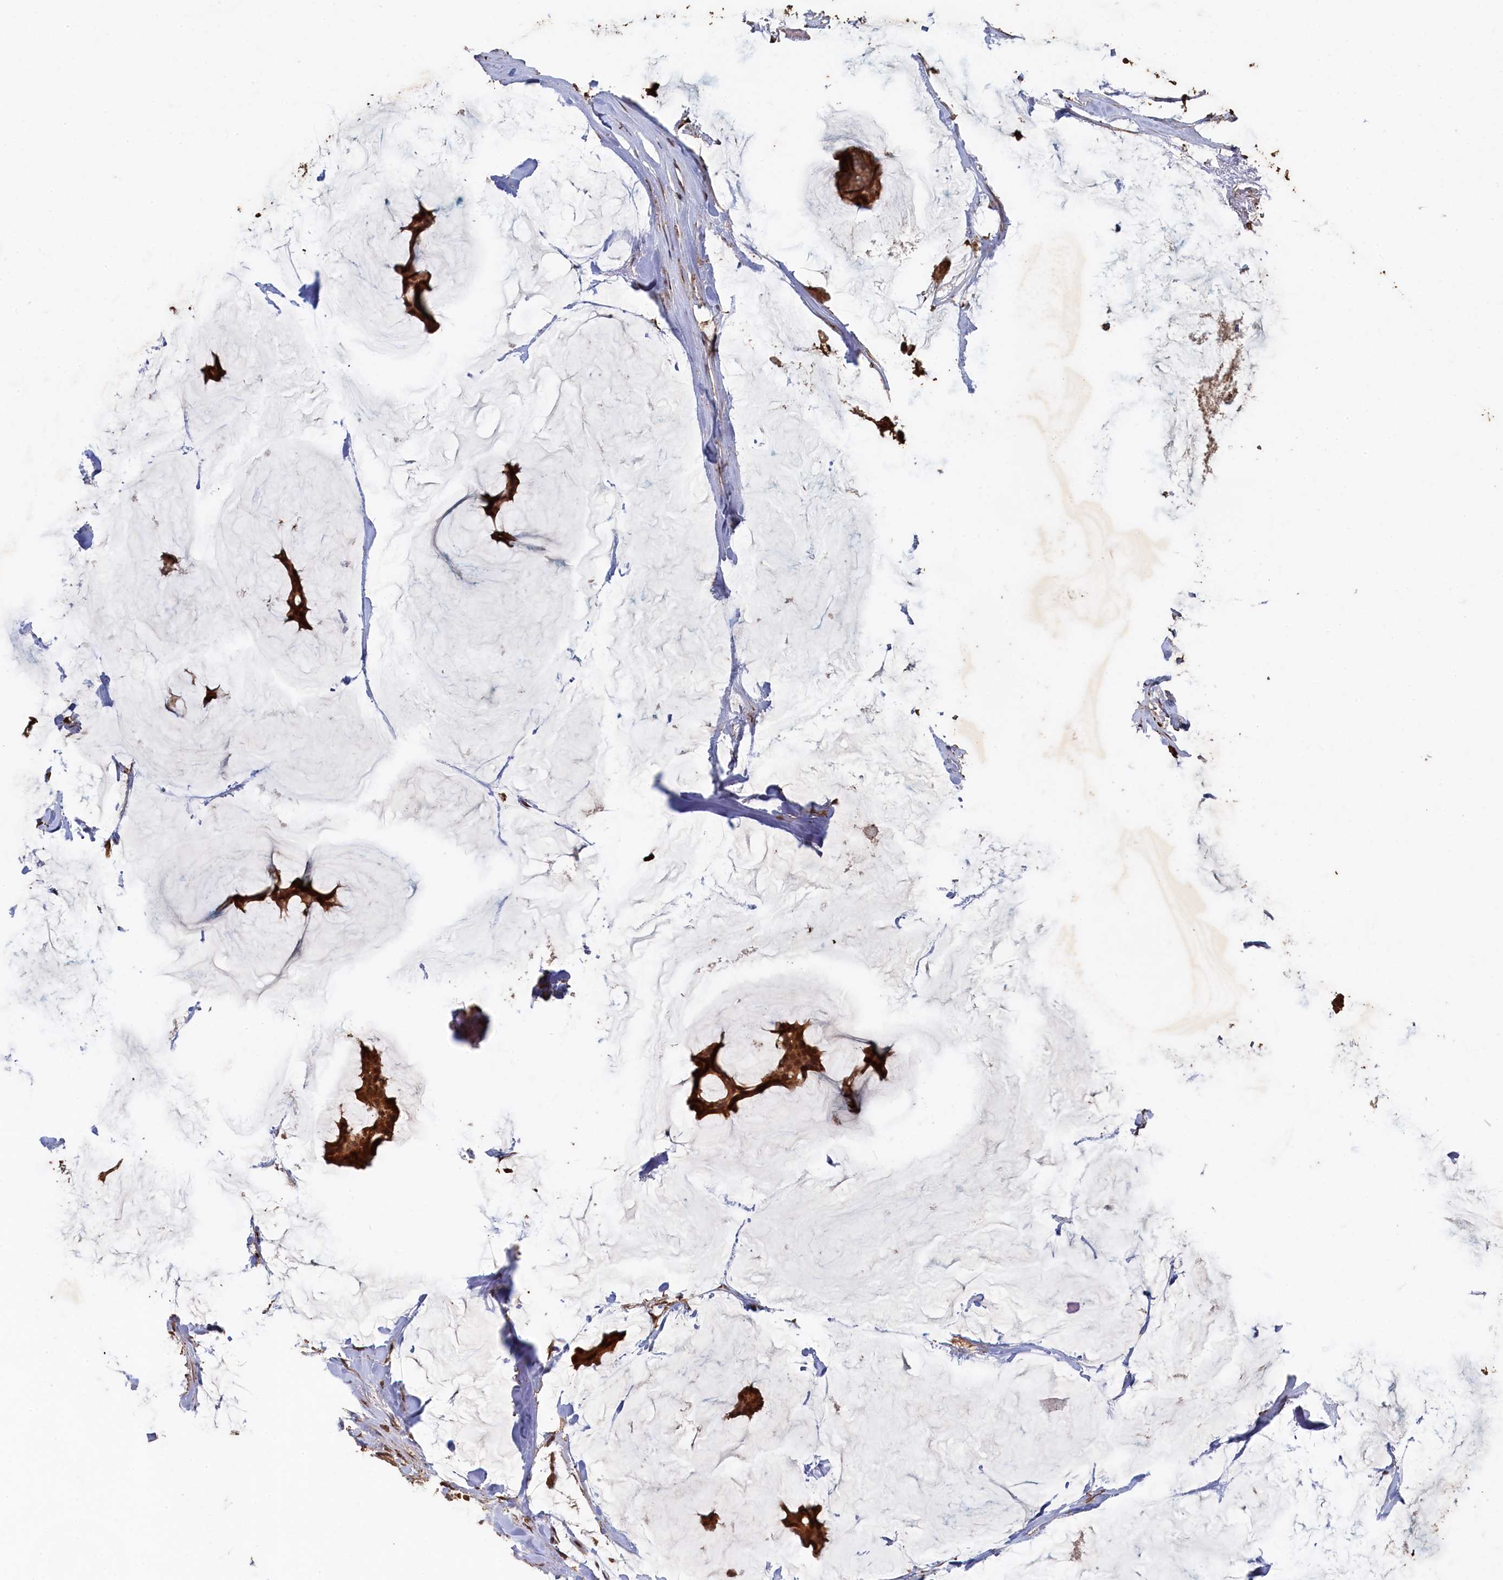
{"staining": {"intensity": "moderate", "quantity": ">75%", "location": "cytoplasmic/membranous"}, "tissue": "breast cancer", "cell_type": "Tumor cells", "image_type": "cancer", "snomed": [{"axis": "morphology", "description": "Duct carcinoma"}, {"axis": "topography", "description": "Breast"}], "caption": "Breast cancer (infiltrating ductal carcinoma) stained for a protein (brown) exhibits moderate cytoplasmic/membranous positive expression in about >75% of tumor cells.", "gene": "PIGN", "patient": {"sex": "female", "age": 93}}